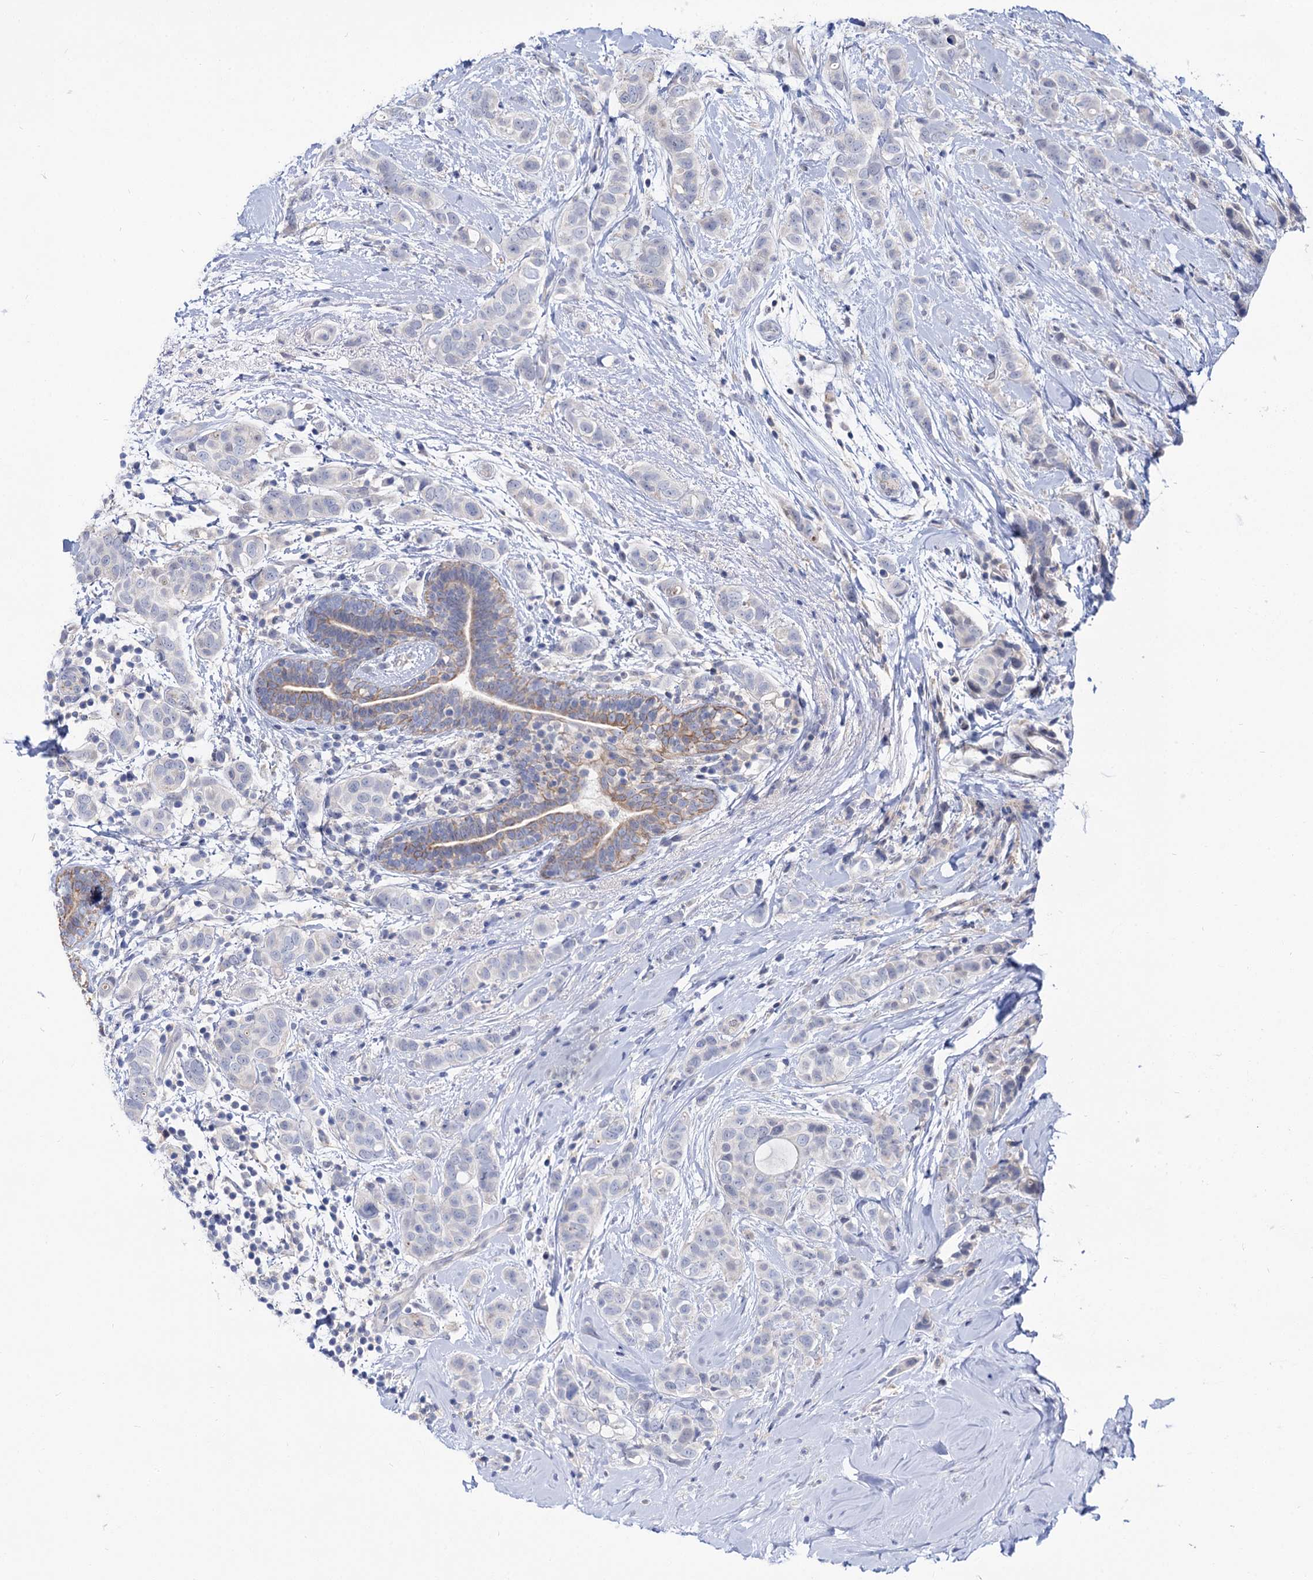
{"staining": {"intensity": "negative", "quantity": "none", "location": "none"}, "tissue": "breast cancer", "cell_type": "Tumor cells", "image_type": "cancer", "snomed": [{"axis": "morphology", "description": "Lobular carcinoma"}, {"axis": "topography", "description": "Breast"}], "caption": "Immunohistochemistry of breast cancer (lobular carcinoma) exhibits no expression in tumor cells. The staining is performed using DAB (3,3'-diaminobenzidine) brown chromogen with nuclei counter-stained in using hematoxylin.", "gene": "NEK10", "patient": {"sex": "female", "age": 51}}